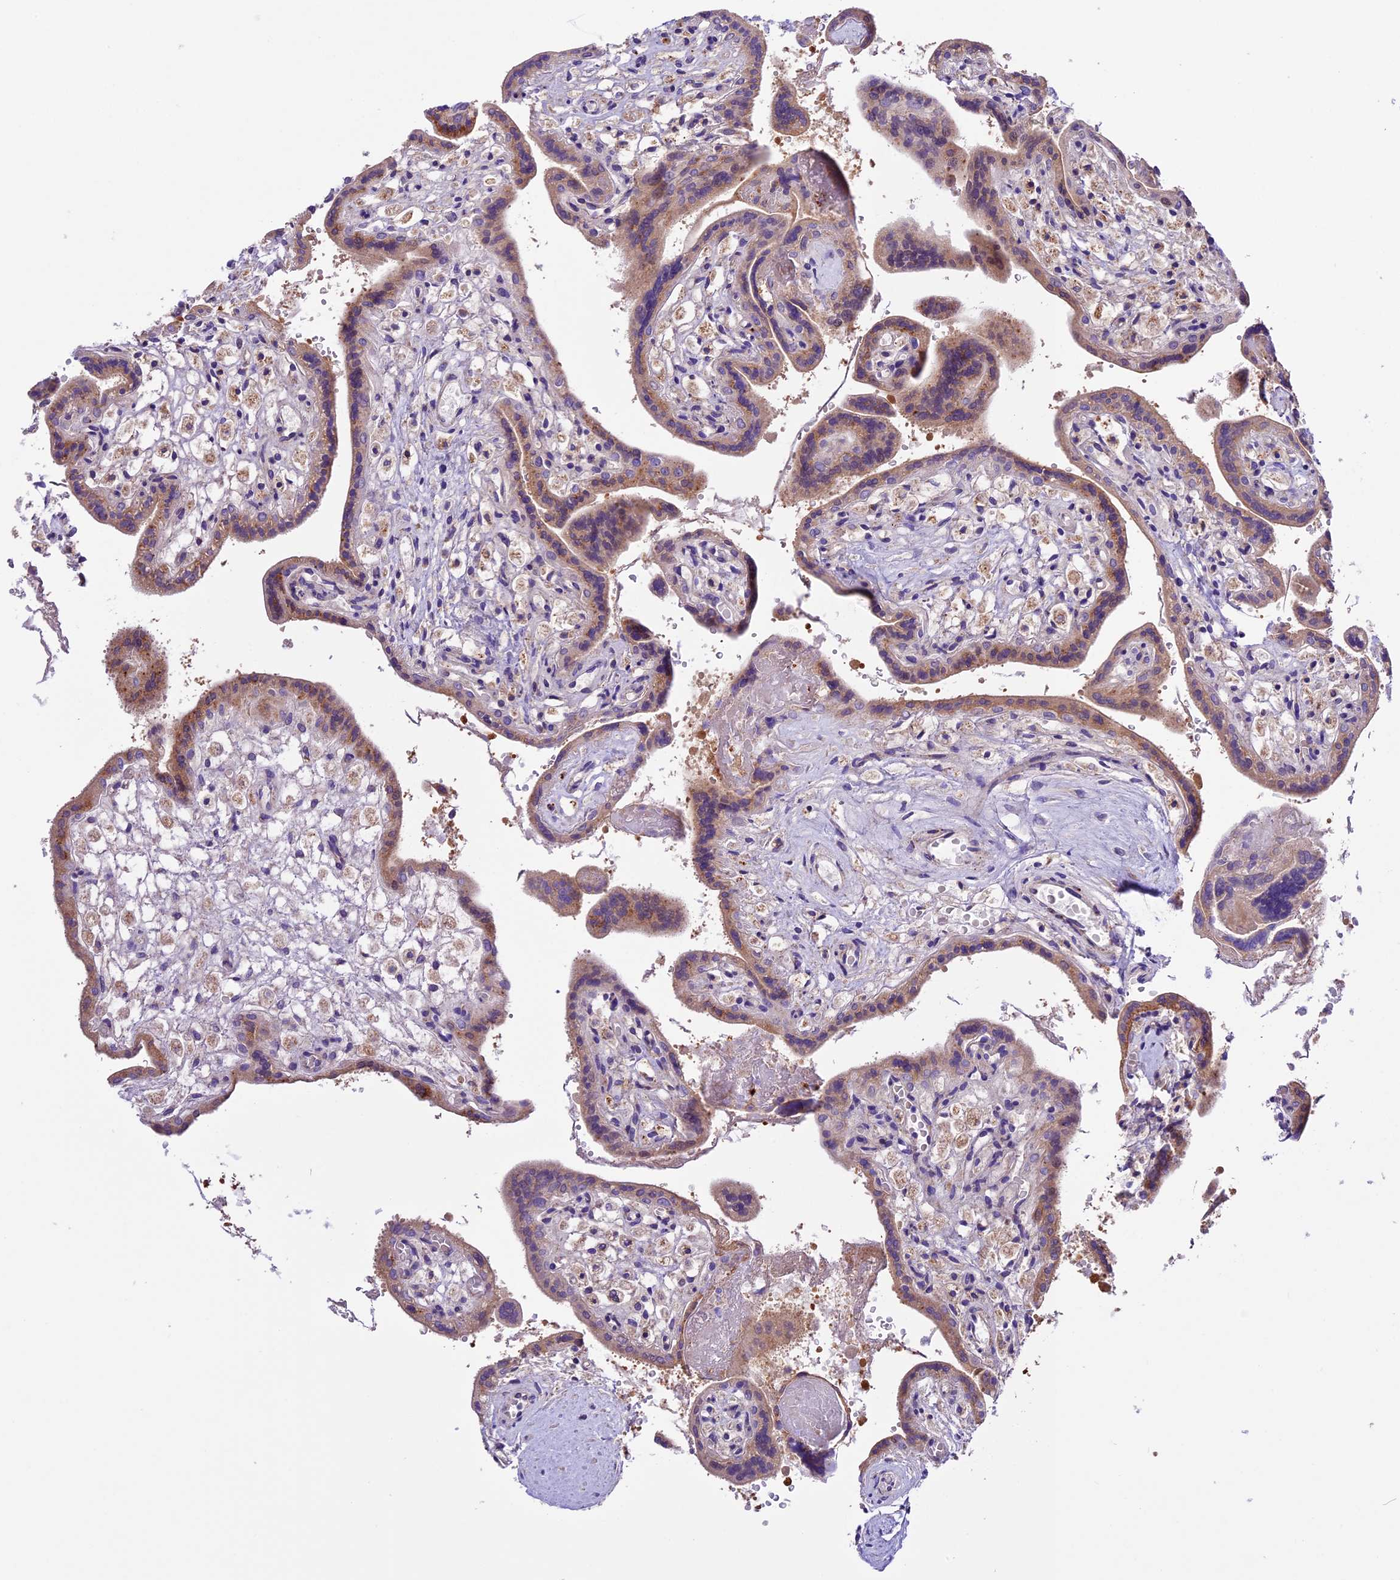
{"staining": {"intensity": "moderate", "quantity": ">75%", "location": "cytoplasmic/membranous"}, "tissue": "placenta", "cell_type": "Trophoblastic cells", "image_type": "normal", "snomed": [{"axis": "morphology", "description": "Normal tissue, NOS"}, {"axis": "topography", "description": "Placenta"}], "caption": "Immunohistochemistry image of unremarkable placenta: placenta stained using immunohistochemistry reveals medium levels of moderate protein expression localized specifically in the cytoplasmic/membranous of trophoblastic cells, appearing as a cytoplasmic/membranous brown color.", "gene": "METTL22", "patient": {"sex": "female", "age": 37}}